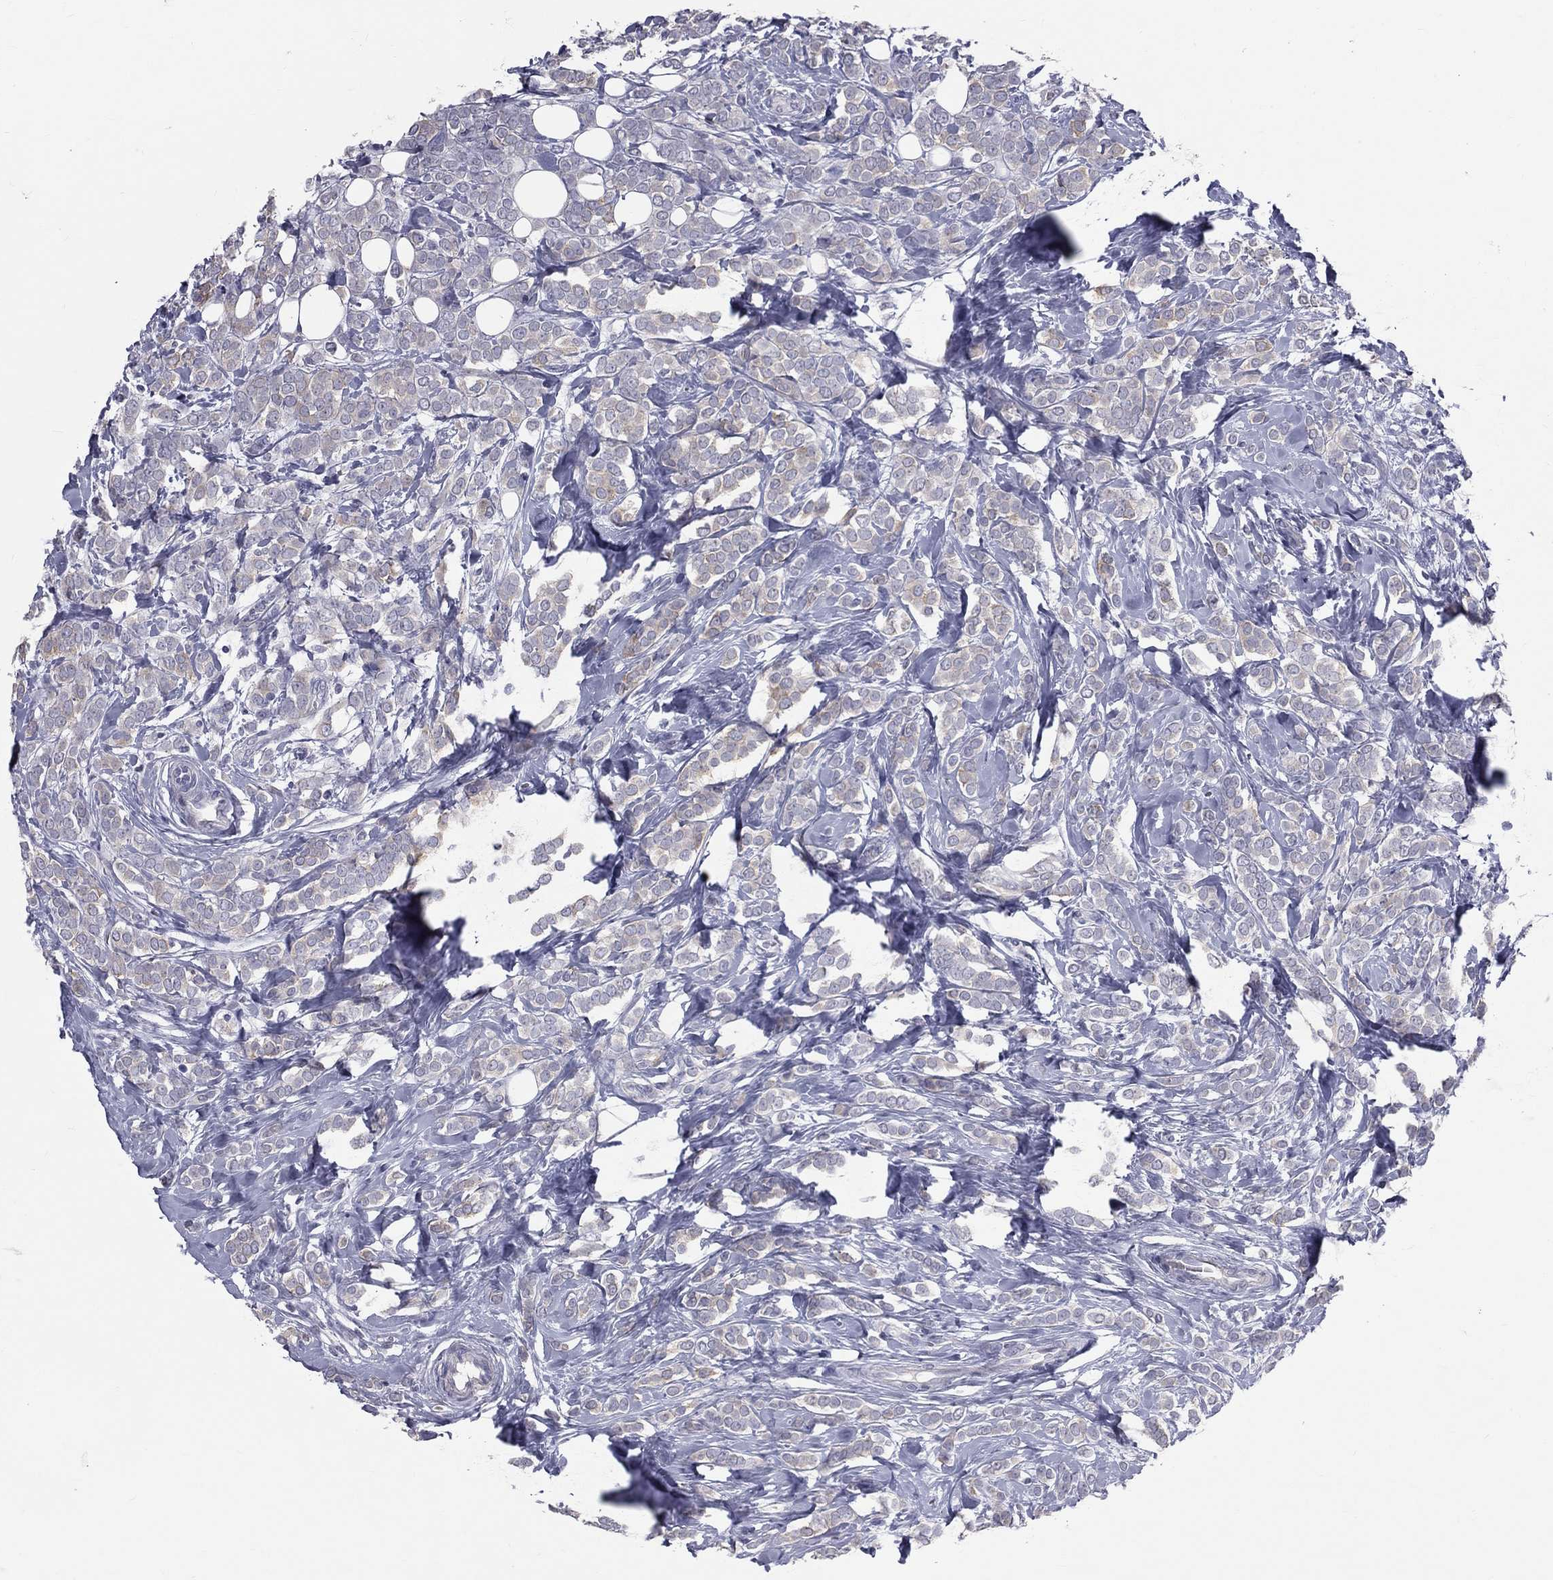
{"staining": {"intensity": "moderate", "quantity": "<25%", "location": "cytoplasmic/membranous"}, "tissue": "breast cancer", "cell_type": "Tumor cells", "image_type": "cancer", "snomed": [{"axis": "morphology", "description": "Lobular carcinoma"}, {"axis": "topography", "description": "Breast"}], "caption": "Protein staining of breast lobular carcinoma tissue exhibits moderate cytoplasmic/membranous expression in approximately <25% of tumor cells. The staining is performed using DAB brown chromogen to label protein expression. The nuclei are counter-stained blue using hematoxylin.", "gene": "TFPI2", "patient": {"sex": "female", "age": 49}}